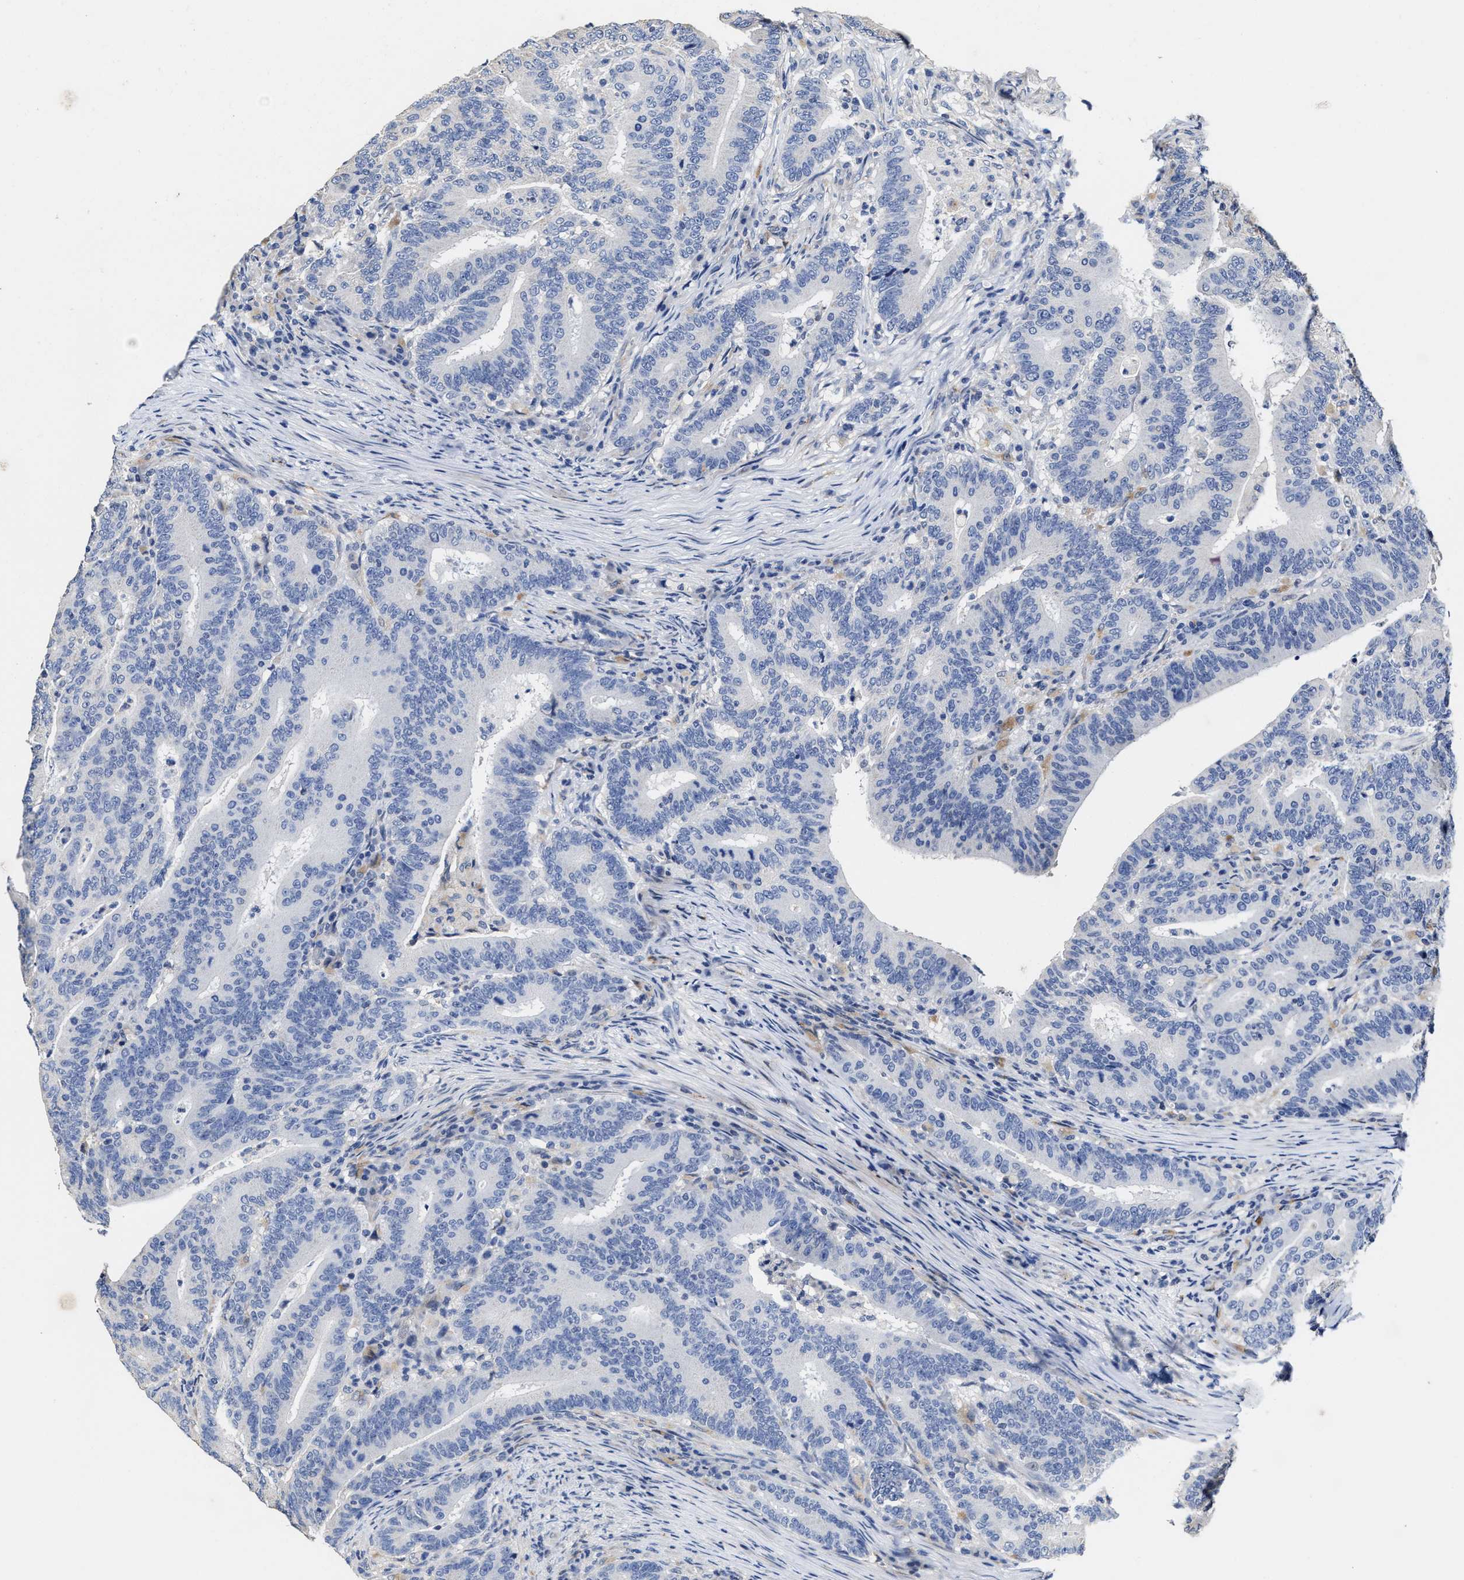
{"staining": {"intensity": "negative", "quantity": "none", "location": "none"}, "tissue": "colorectal cancer", "cell_type": "Tumor cells", "image_type": "cancer", "snomed": [{"axis": "morphology", "description": "Adenocarcinoma, NOS"}, {"axis": "topography", "description": "Colon"}], "caption": "Immunohistochemistry of colorectal adenocarcinoma demonstrates no positivity in tumor cells. (DAB (3,3'-diaminobenzidine) IHC with hematoxylin counter stain).", "gene": "ZFAT", "patient": {"sex": "female", "age": 66}}